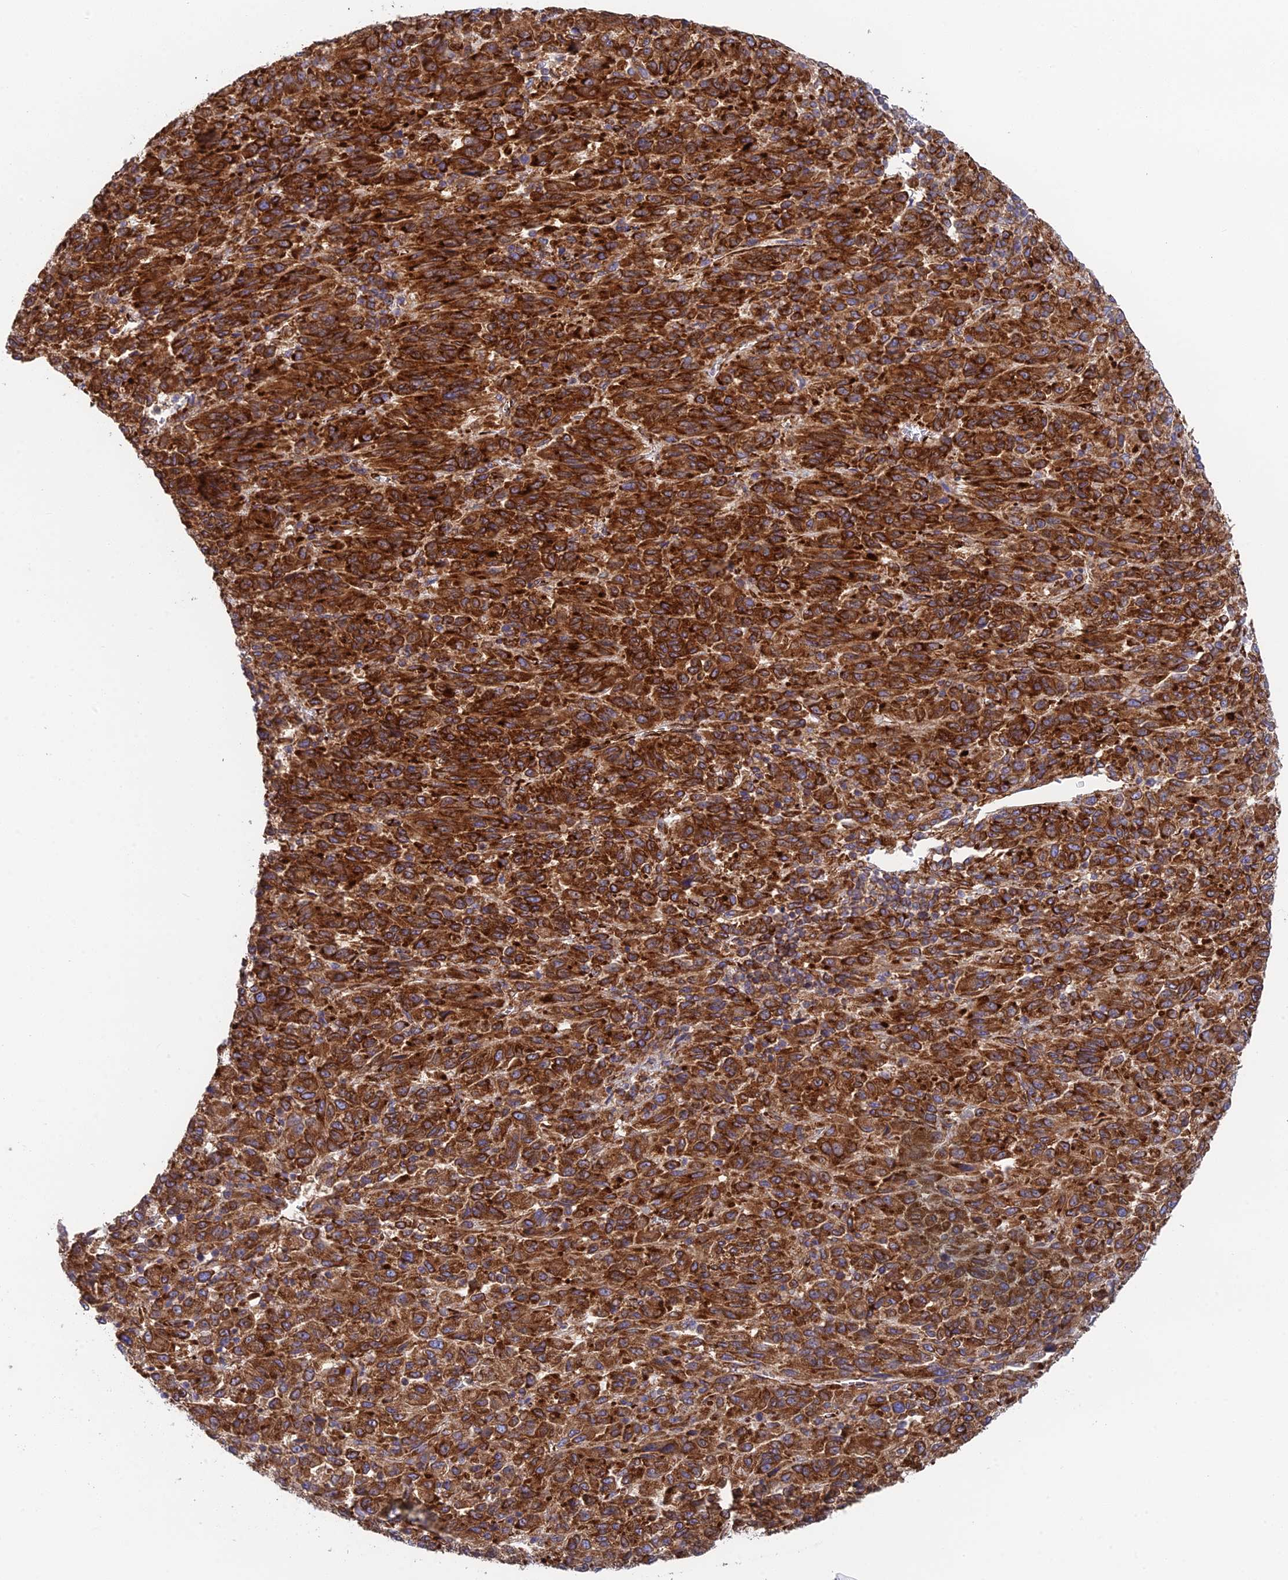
{"staining": {"intensity": "strong", "quantity": ">75%", "location": "cytoplasmic/membranous"}, "tissue": "melanoma", "cell_type": "Tumor cells", "image_type": "cancer", "snomed": [{"axis": "morphology", "description": "Malignant melanoma, Metastatic site"}, {"axis": "topography", "description": "Lung"}], "caption": "Tumor cells display high levels of strong cytoplasmic/membranous staining in about >75% of cells in malignant melanoma (metastatic site).", "gene": "CCDC69", "patient": {"sex": "male", "age": 64}}